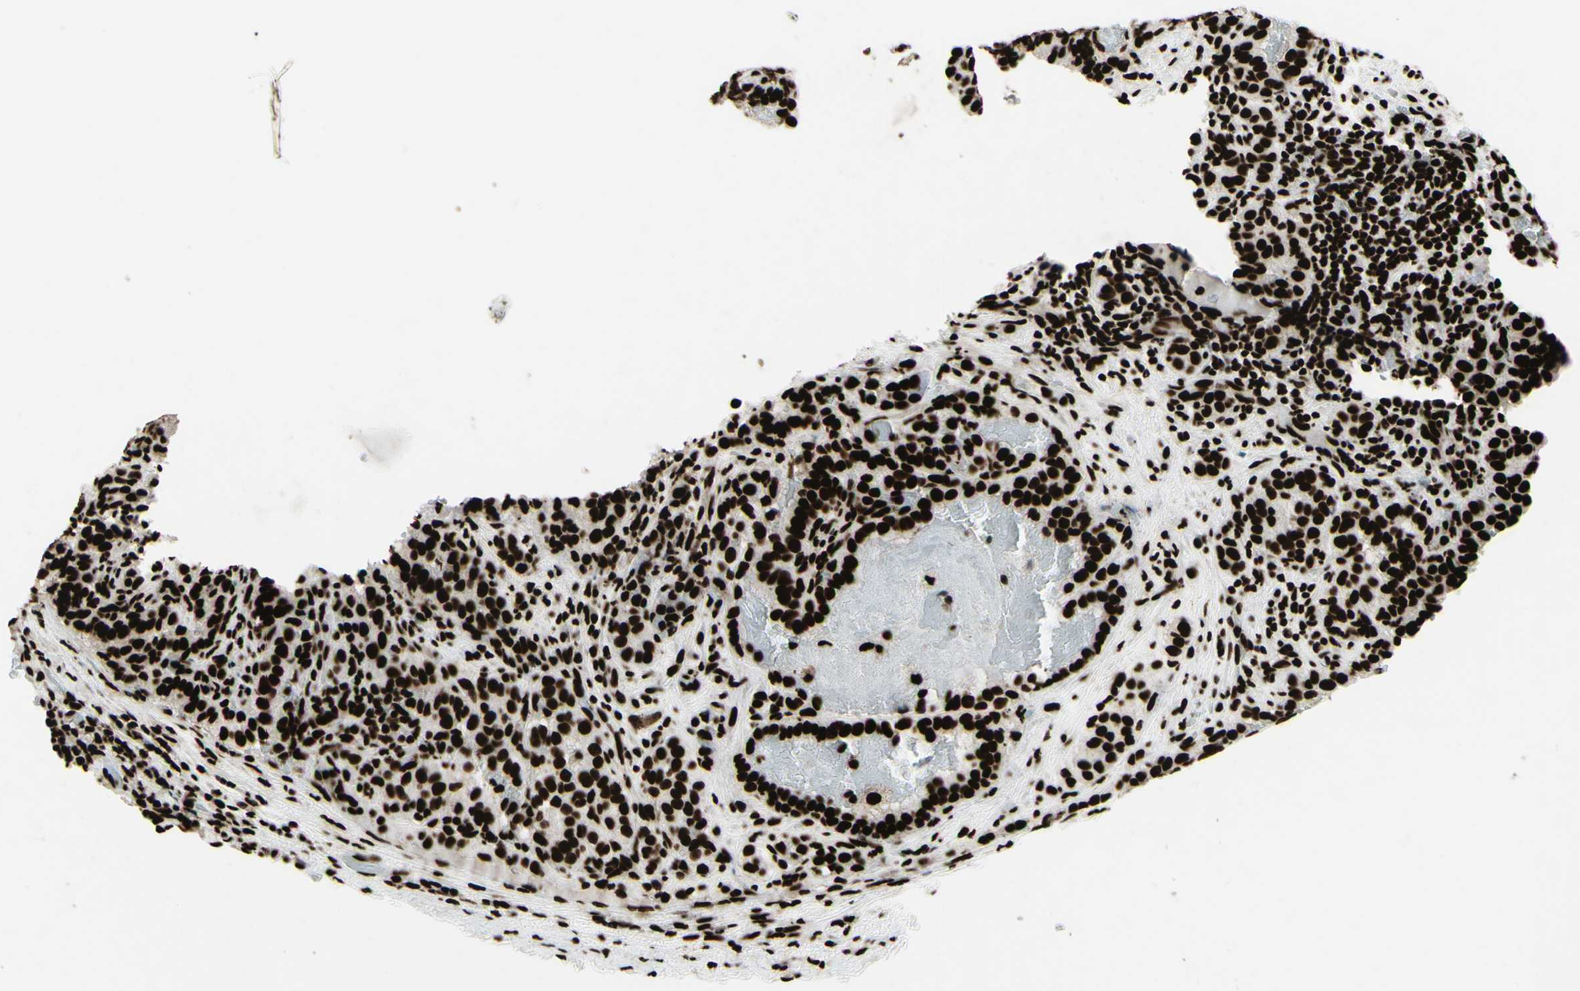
{"staining": {"intensity": "strong", "quantity": ">75%", "location": "nuclear"}, "tissue": "thyroid cancer", "cell_type": "Tumor cells", "image_type": "cancer", "snomed": [{"axis": "morphology", "description": "Normal tissue, NOS"}, {"axis": "morphology", "description": "Papillary adenocarcinoma, NOS"}, {"axis": "topography", "description": "Thyroid gland"}], "caption": "Thyroid papillary adenocarcinoma tissue reveals strong nuclear staining in approximately >75% of tumor cells, visualized by immunohistochemistry.", "gene": "U2AF2", "patient": {"sex": "female", "age": 30}}